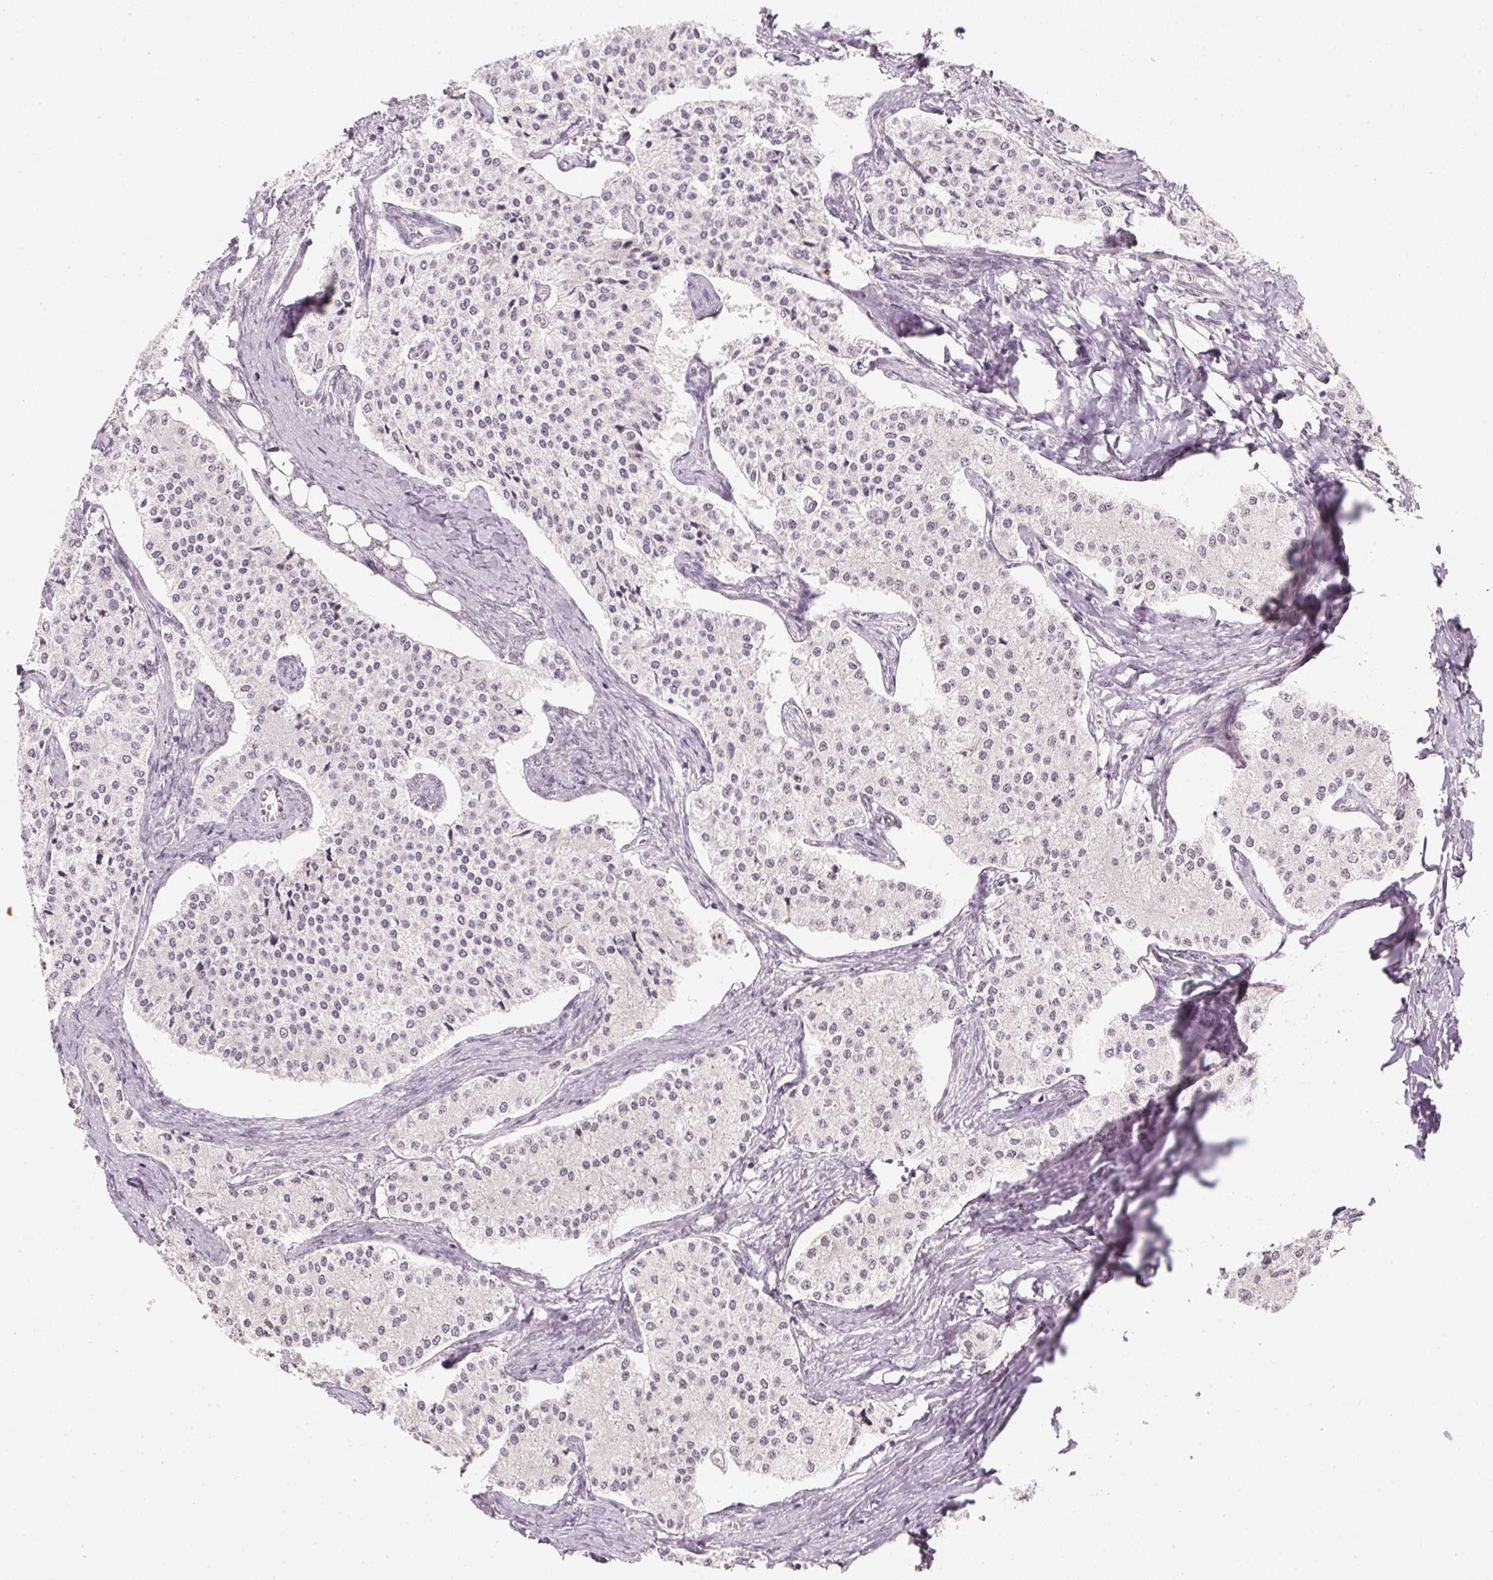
{"staining": {"intensity": "negative", "quantity": "none", "location": "none"}, "tissue": "carcinoid", "cell_type": "Tumor cells", "image_type": "cancer", "snomed": [{"axis": "morphology", "description": "Carcinoid, malignant, NOS"}, {"axis": "topography", "description": "Colon"}], "caption": "Immunohistochemical staining of carcinoid demonstrates no significant expression in tumor cells.", "gene": "U2AF2", "patient": {"sex": "female", "age": 52}}